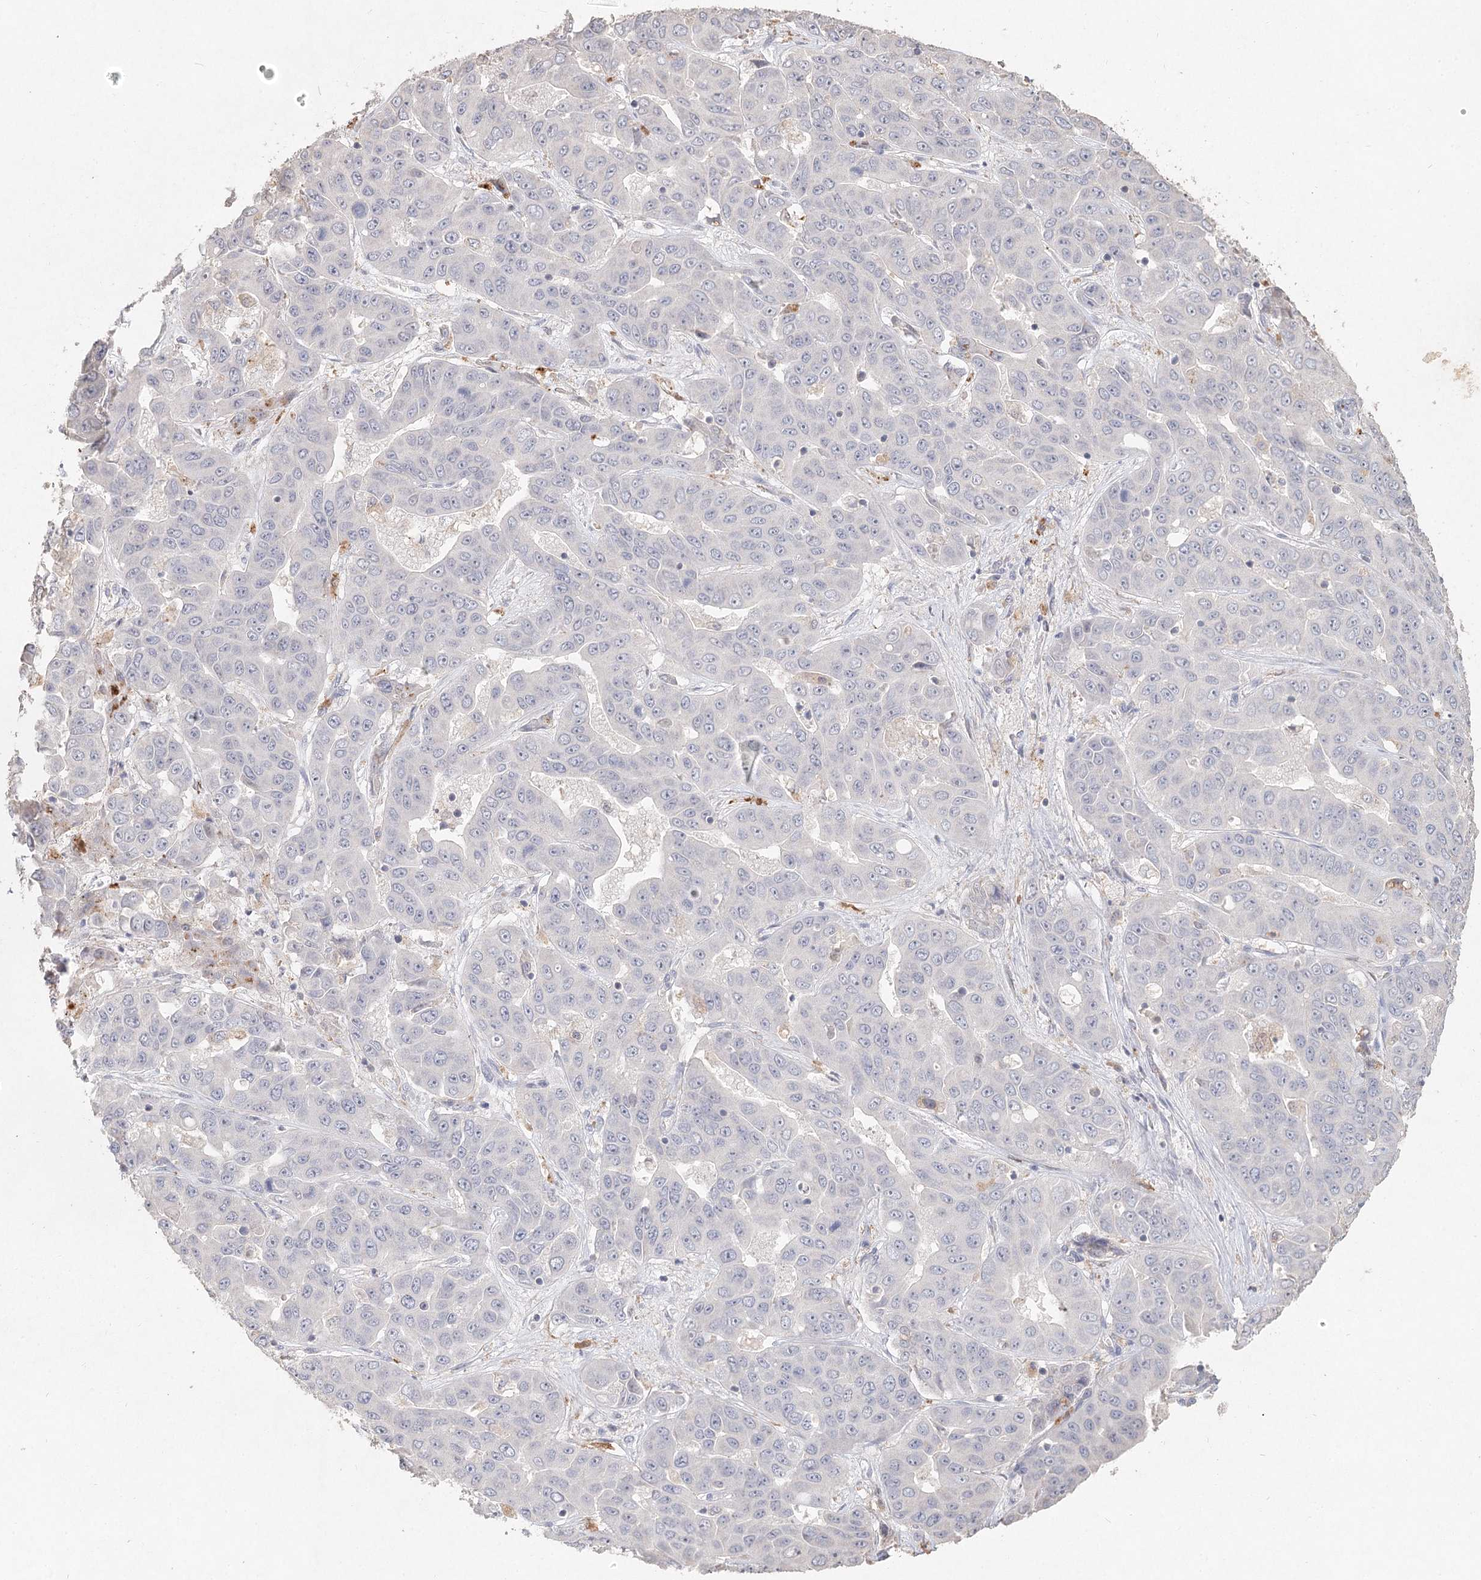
{"staining": {"intensity": "negative", "quantity": "none", "location": "none"}, "tissue": "liver cancer", "cell_type": "Tumor cells", "image_type": "cancer", "snomed": [{"axis": "morphology", "description": "Cholangiocarcinoma"}, {"axis": "topography", "description": "Liver"}], "caption": "Liver cancer (cholangiocarcinoma) was stained to show a protein in brown. There is no significant expression in tumor cells.", "gene": "ARSI", "patient": {"sex": "female", "age": 52}}